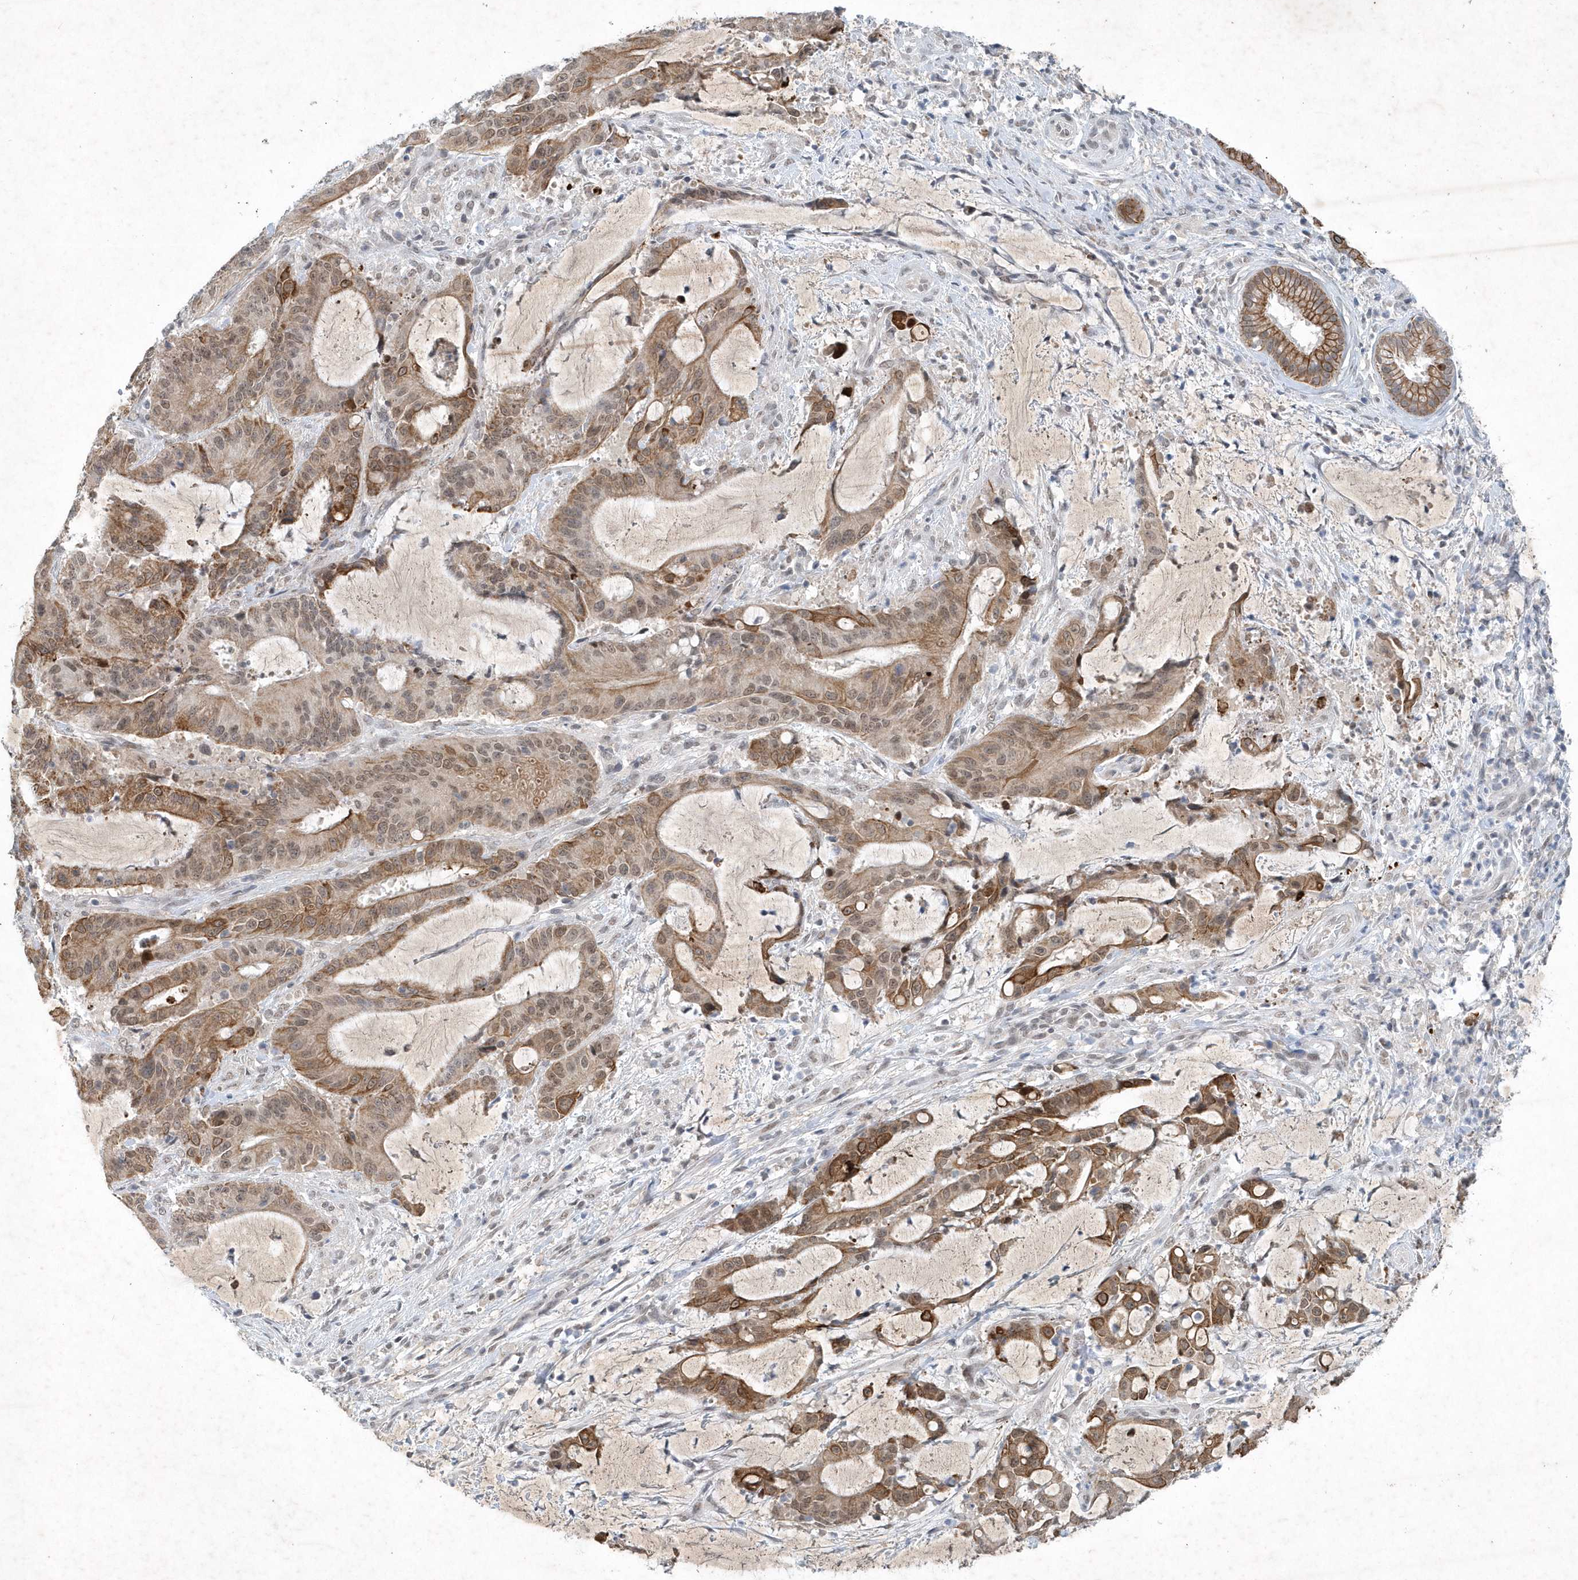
{"staining": {"intensity": "moderate", "quantity": ">75%", "location": "cytoplasmic/membranous,nuclear"}, "tissue": "liver cancer", "cell_type": "Tumor cells", "image_type": "cancer", "snomed": [{"axis": "morphology", "description": "Normal tissue, NOS"}, {"axis": "morphology", "description": "Cholangiocarcinoma"}, {"axis": "topography", "description": "Liver"}, {"axis": "topography", "description": "Peripheral nerve tissue"}], "caption": "Brown immunohistochemical staining in human liver cancer demonstrates moderate cytoplasmic/membranous and nuclear positivity in about >75% of tumor cells. The protein is shown in brown color, while the nuclei are stained blue.", "gene": "ZBTB9", "patient": {"sex": "female", "age": 73}}